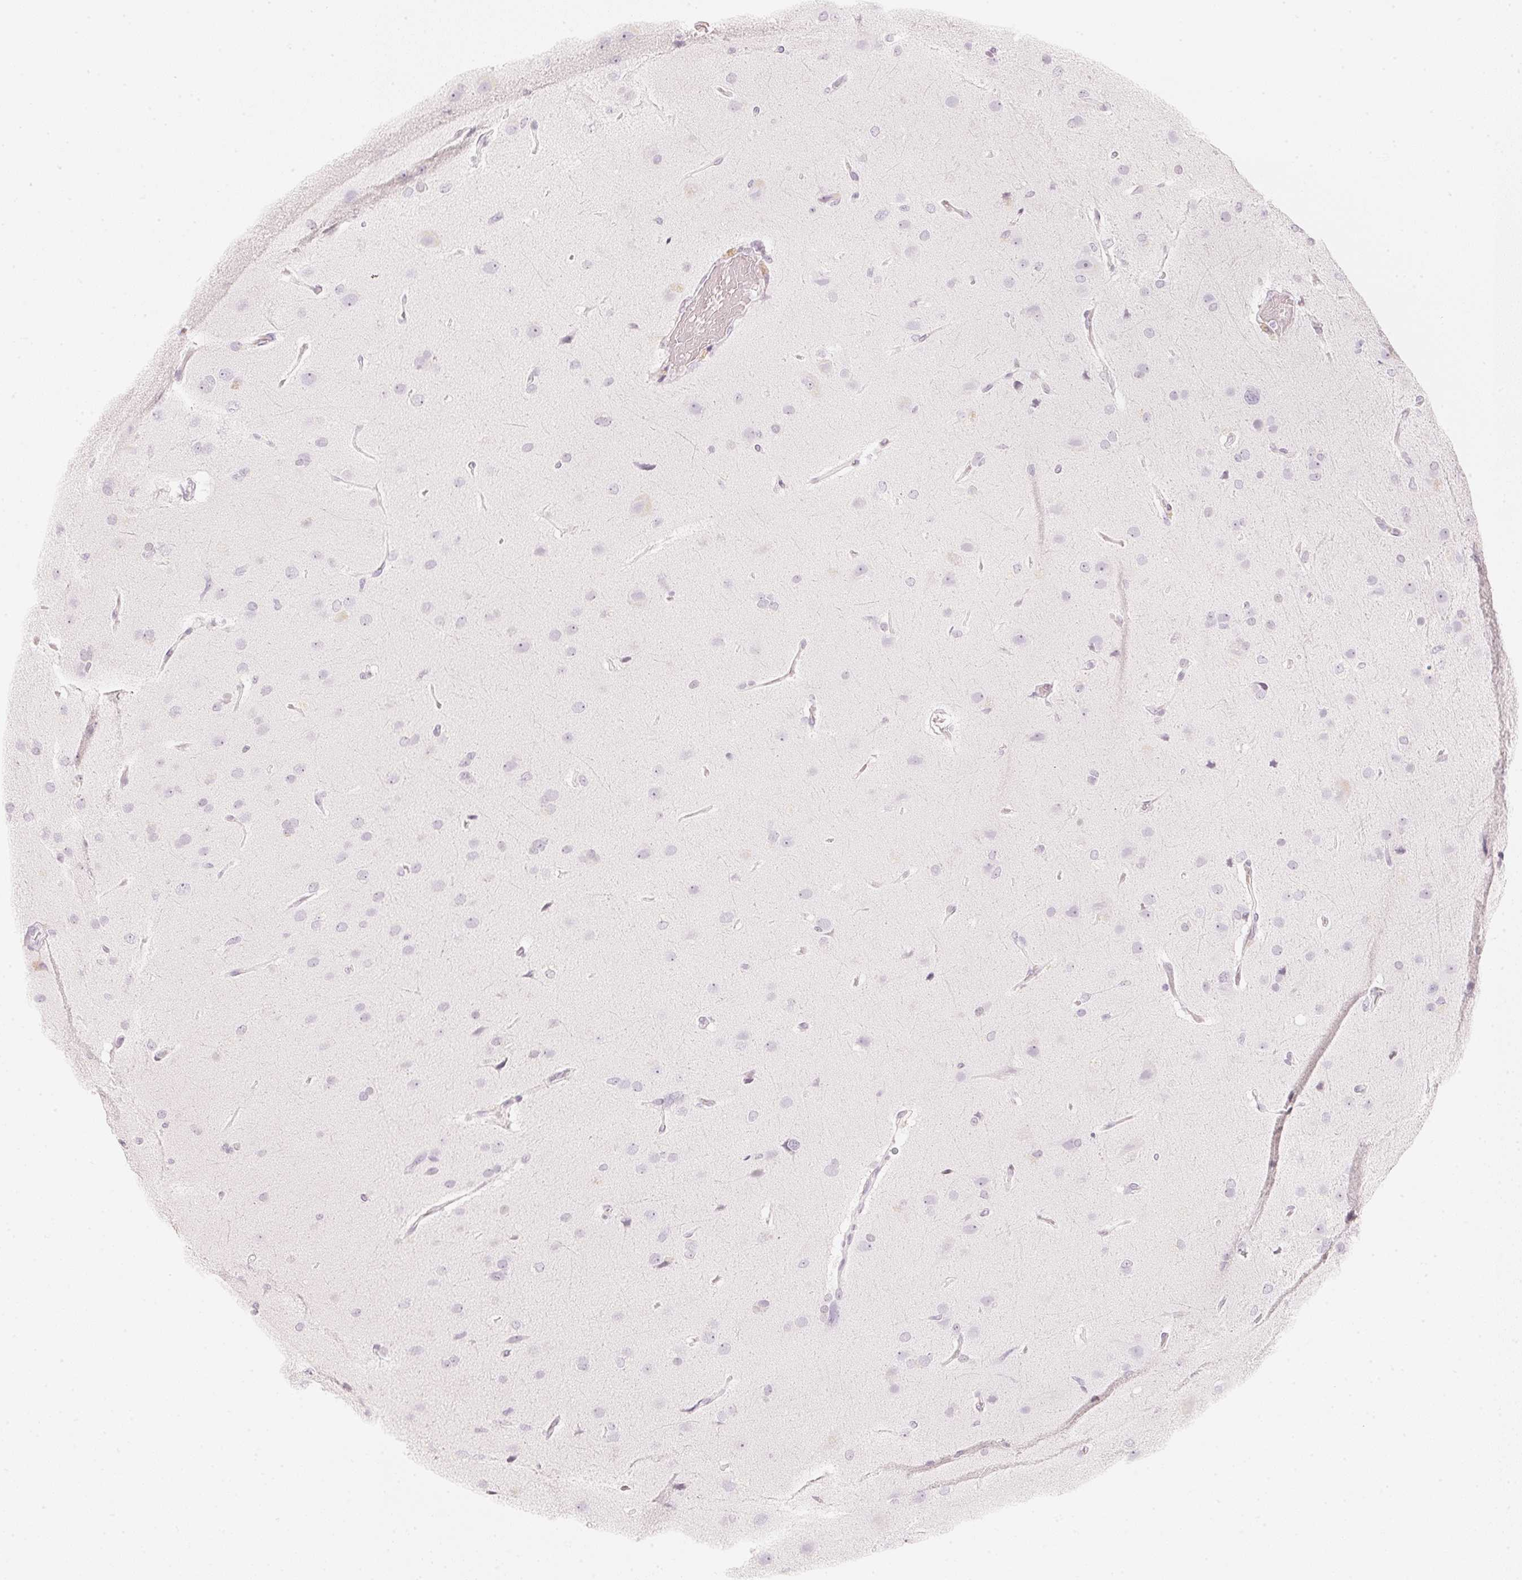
{"staining": {"intensity": "negative", "quantity": "none", "location": "none"}, "tissue": "glioma", "cell_type": "Tumor cells", "image_type": "cancer", "snomed": [{"axis": "morphology", "description": "Glioma, malignant, High grade"}, {"axis": "topography", "description": "Brain"}], "caption": "Micrograph shows no significant protein expression in tumor cells of high-grade glioma (malignant).", "gene": "SLC22A8", "patient": {"sex": "male", "age": 53}}